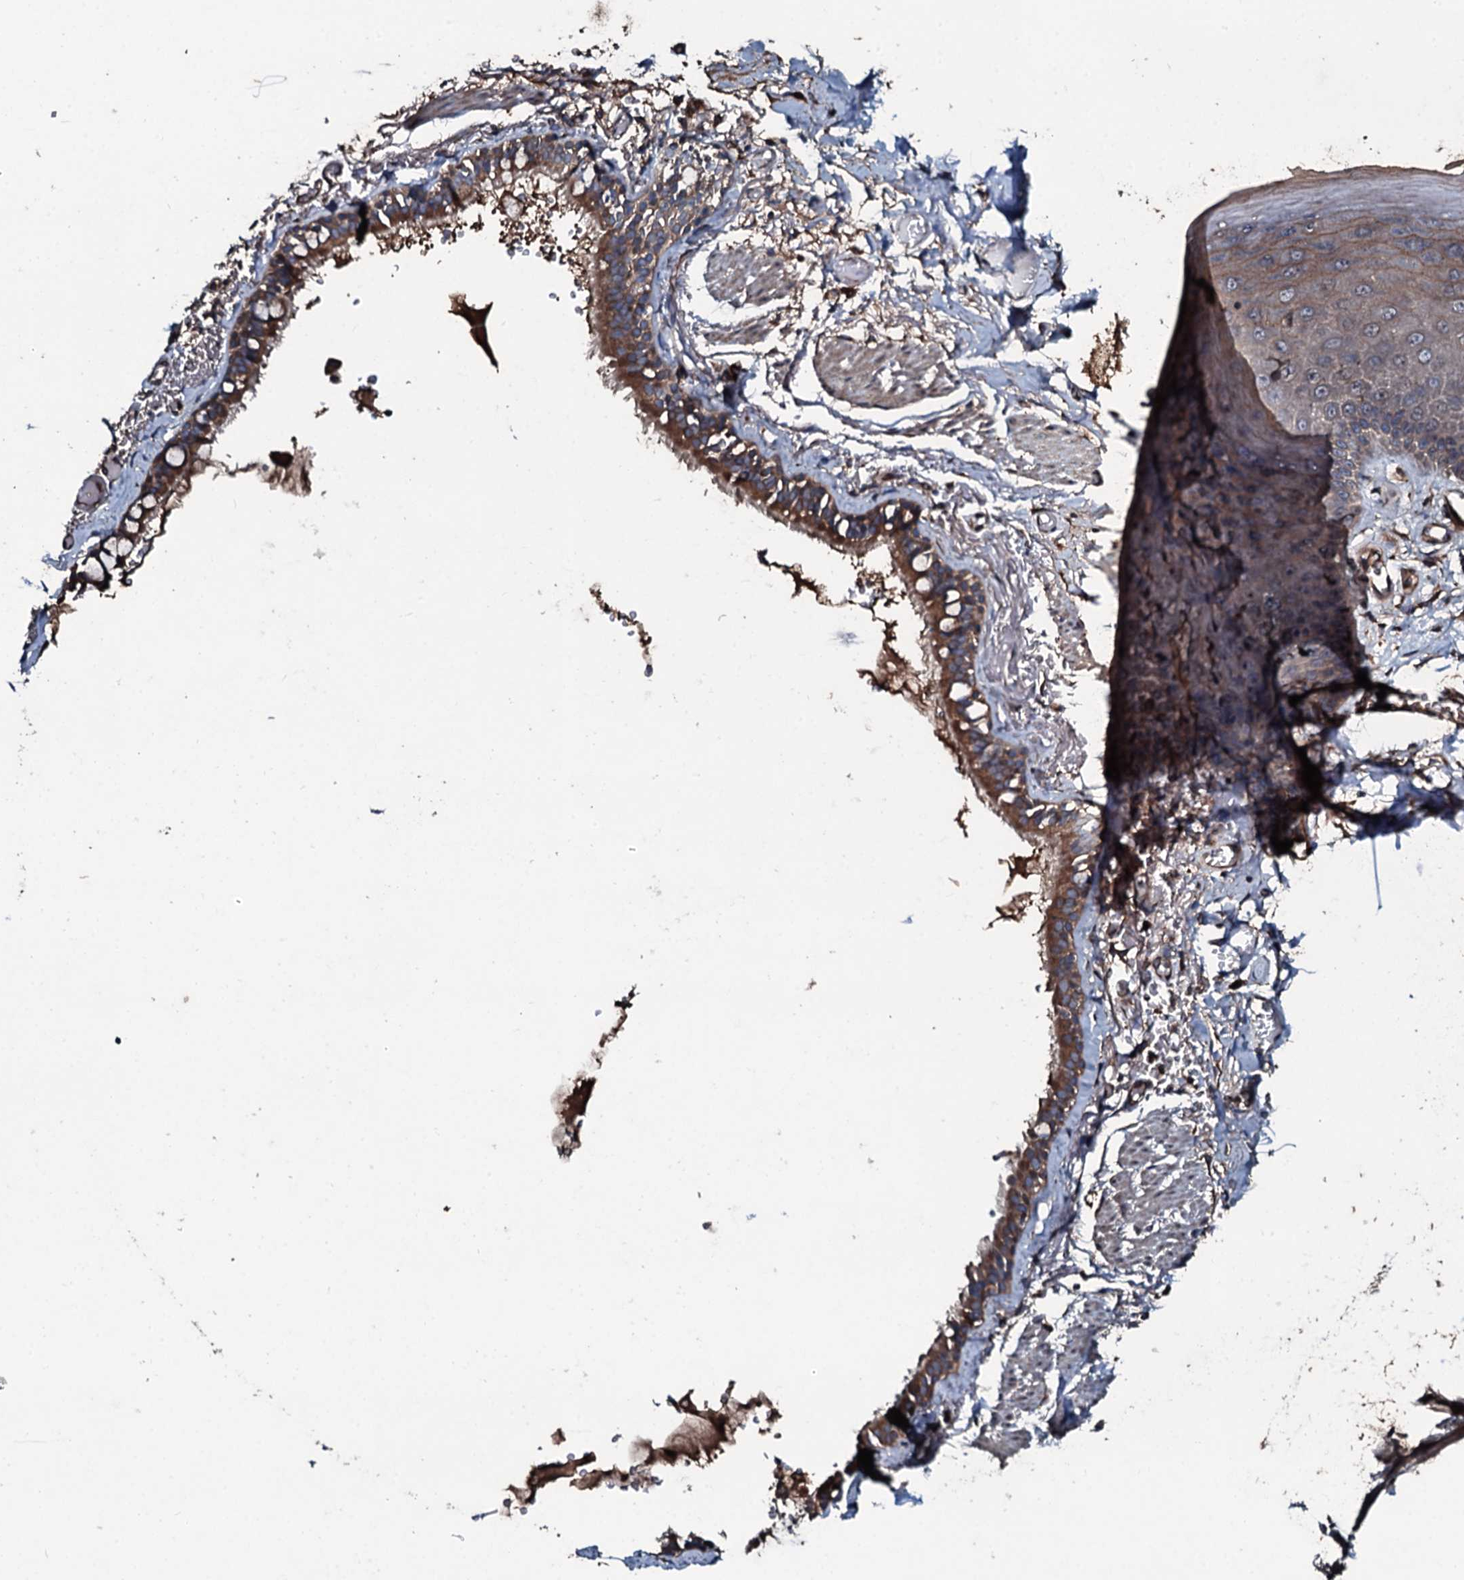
{"staining": {"intensity": "moderate", "quantity": ">75%", "location": "cytoplasmic/membranous"}, "tissue": "bronchus", "cell_type": "Respiratory epithelial cells", "image_type": "normal", "snomed": [{"axis": "morphology", "description": "Normal tissue, NOS"}, {"axis": "topography", "description": "Cartilage tissue"}], "caption": "Immunohistochemistry photomicrograph of benign bronchus: bronchus stained using IHC shows medium levels of moderate protein expression localized specifically in the cytoplasmic/membranous of respiratory epithelial cells, appearing as a cytoplasmic/membranous brown color.", "gene": "AARS1", "patient": {"sex": "male", "age": 63}}